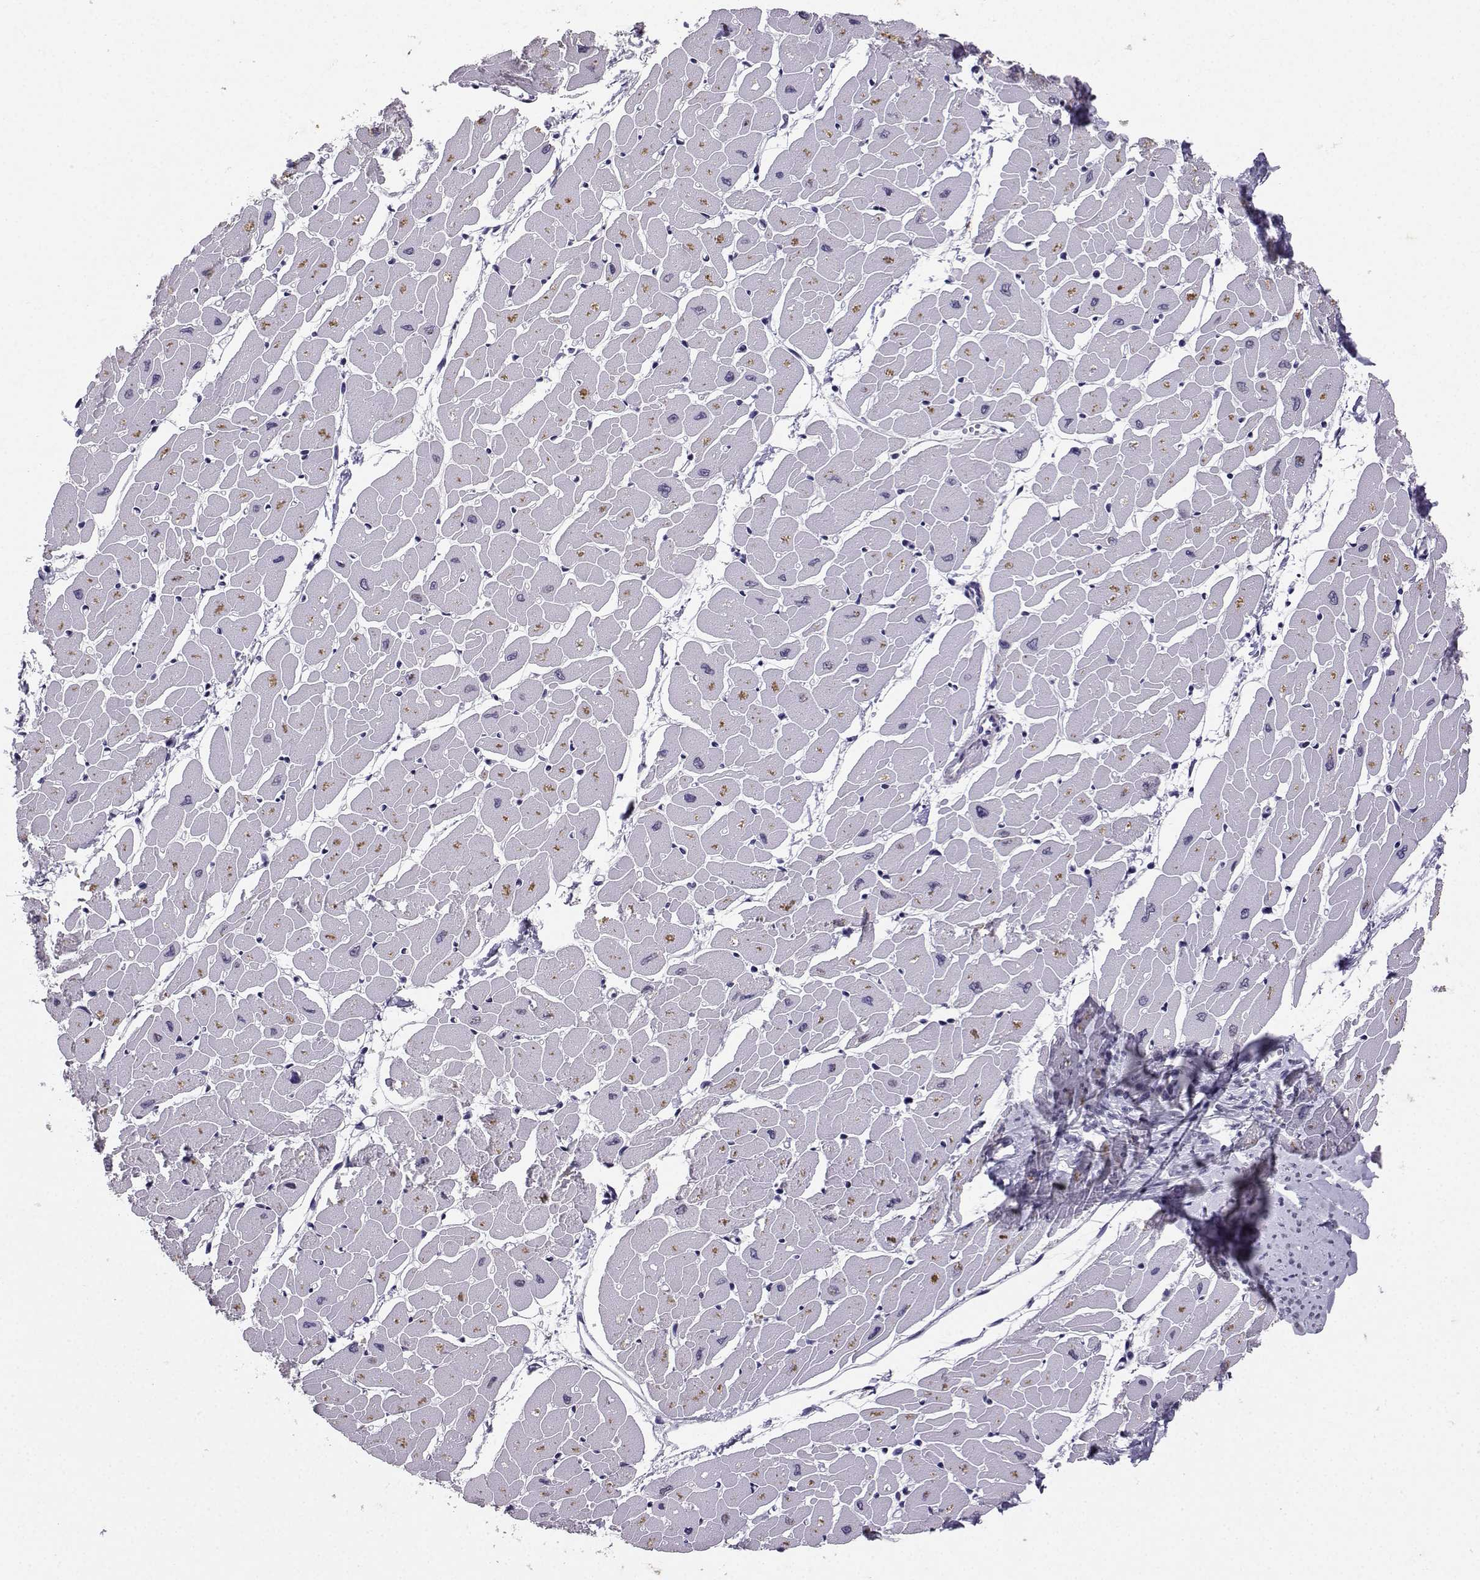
{"staining": {"intensity": "negative", "quantity": "none", "location": "none"}, "tissue": "heart muscle", "cell_type": "Cardiomyocytes", "image_type": "normal", "snomed": [{"axis": "morphology", "description": "Normal tissue, NOS"}, {"axis": "topography", "description": "Heart"}], "caption": "This is an immunohistochemistry (IHC) photomicrograph of benign heart muscle. There is no staining in cardiomyocytes.", "gene": "SPAG11A", "patient": {"sex": "male", "age": 57}}